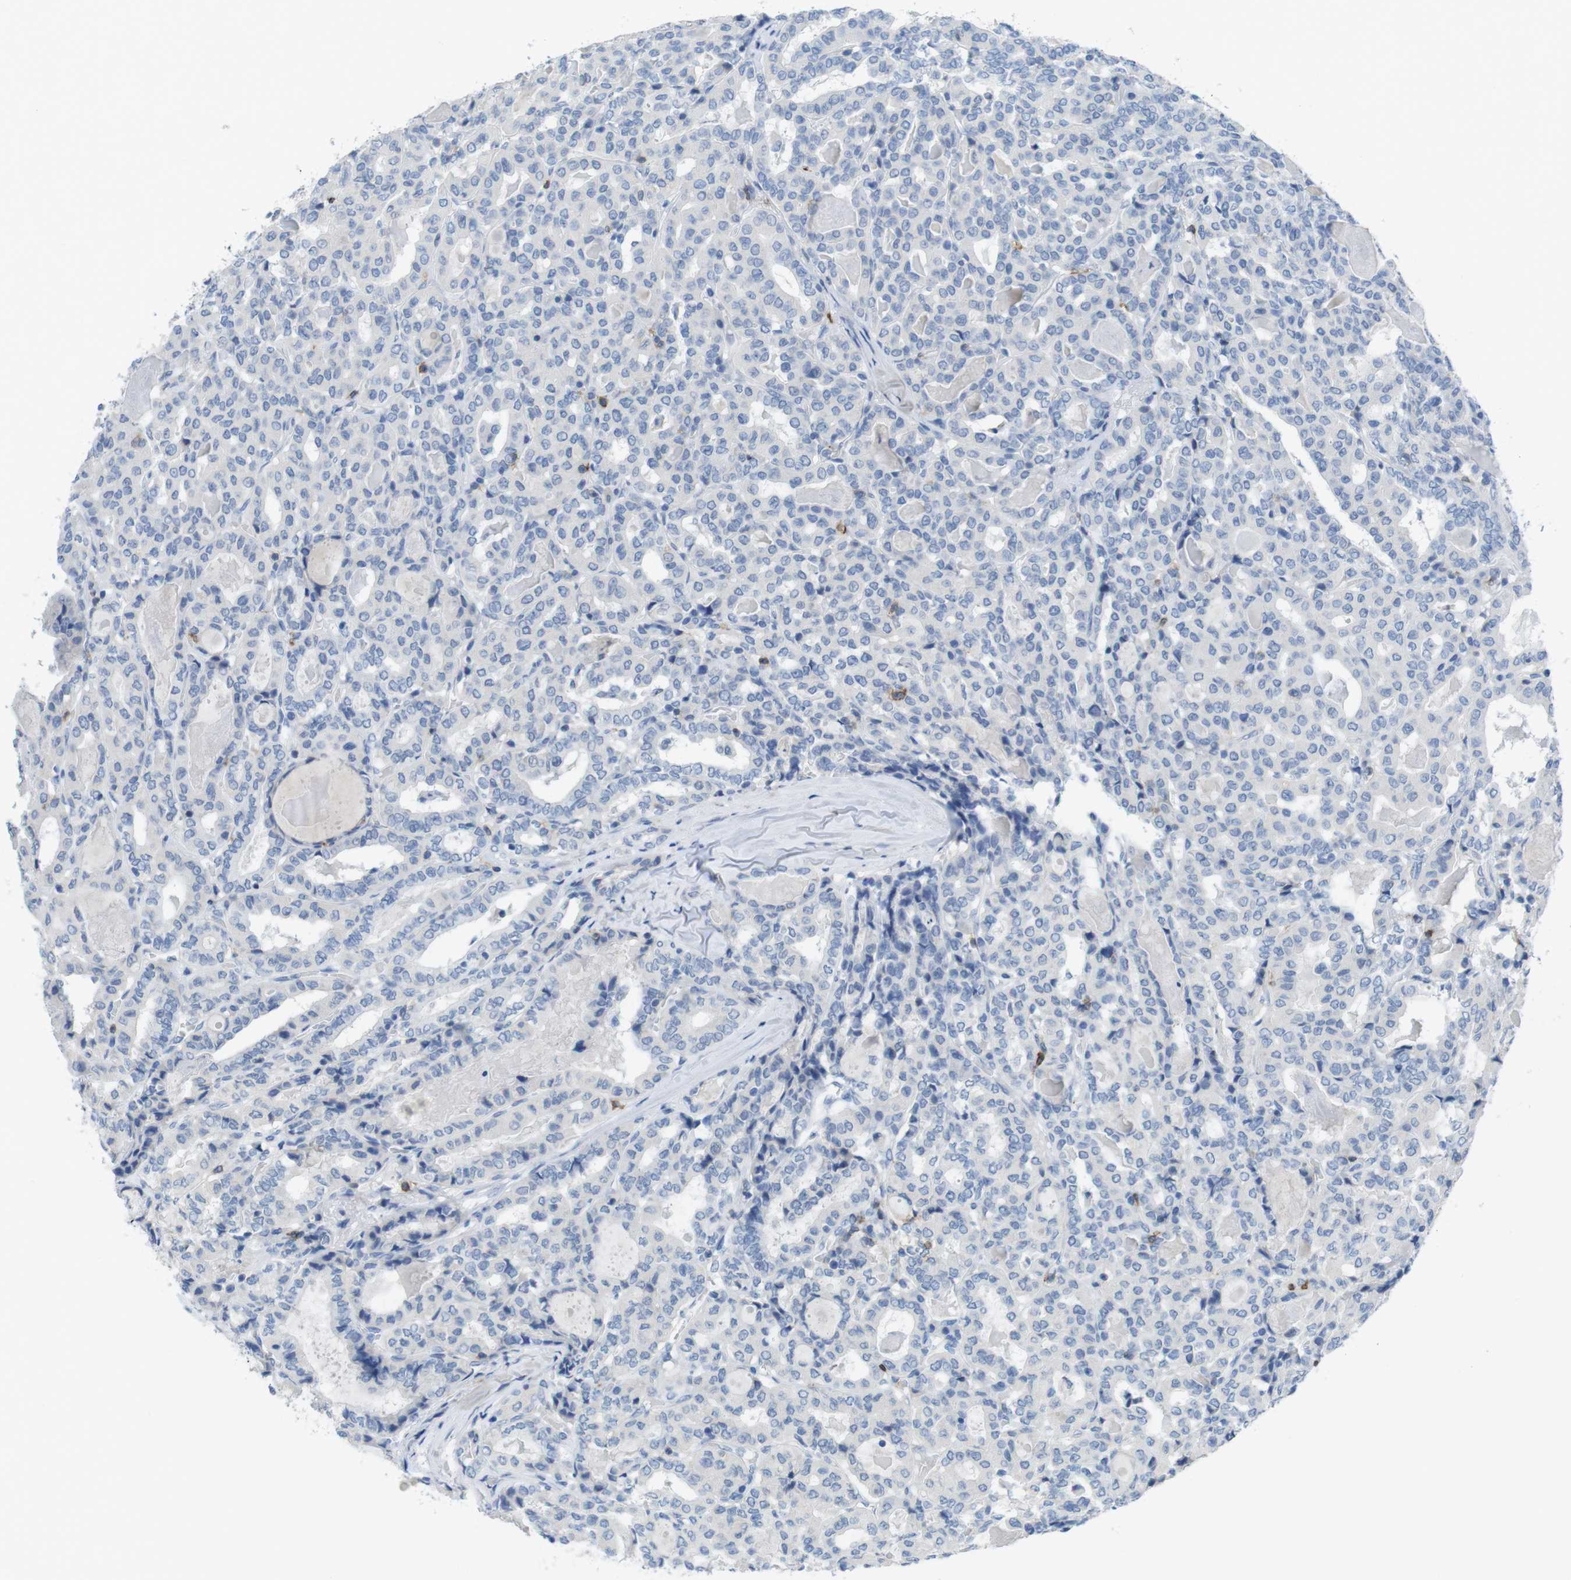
{"staining": {"intensity": "negative", "quantity": "none", "location": "none"}, "tissue": "thyroid cancer", "cell_type": "Tumor cells", "image_type": "cancer", "snomed": [{"axis": "morphology", "description": "Papillary adenocarcinoma, NOS"}, {"axis": "topography", "description": "Thyroid gland"}], "caption": "Tumor cells show no significant positivity in papillary adenocarcinoma (thyroid).", "gene": "CD5", "patient": {"sex": "female", "age": 42}}